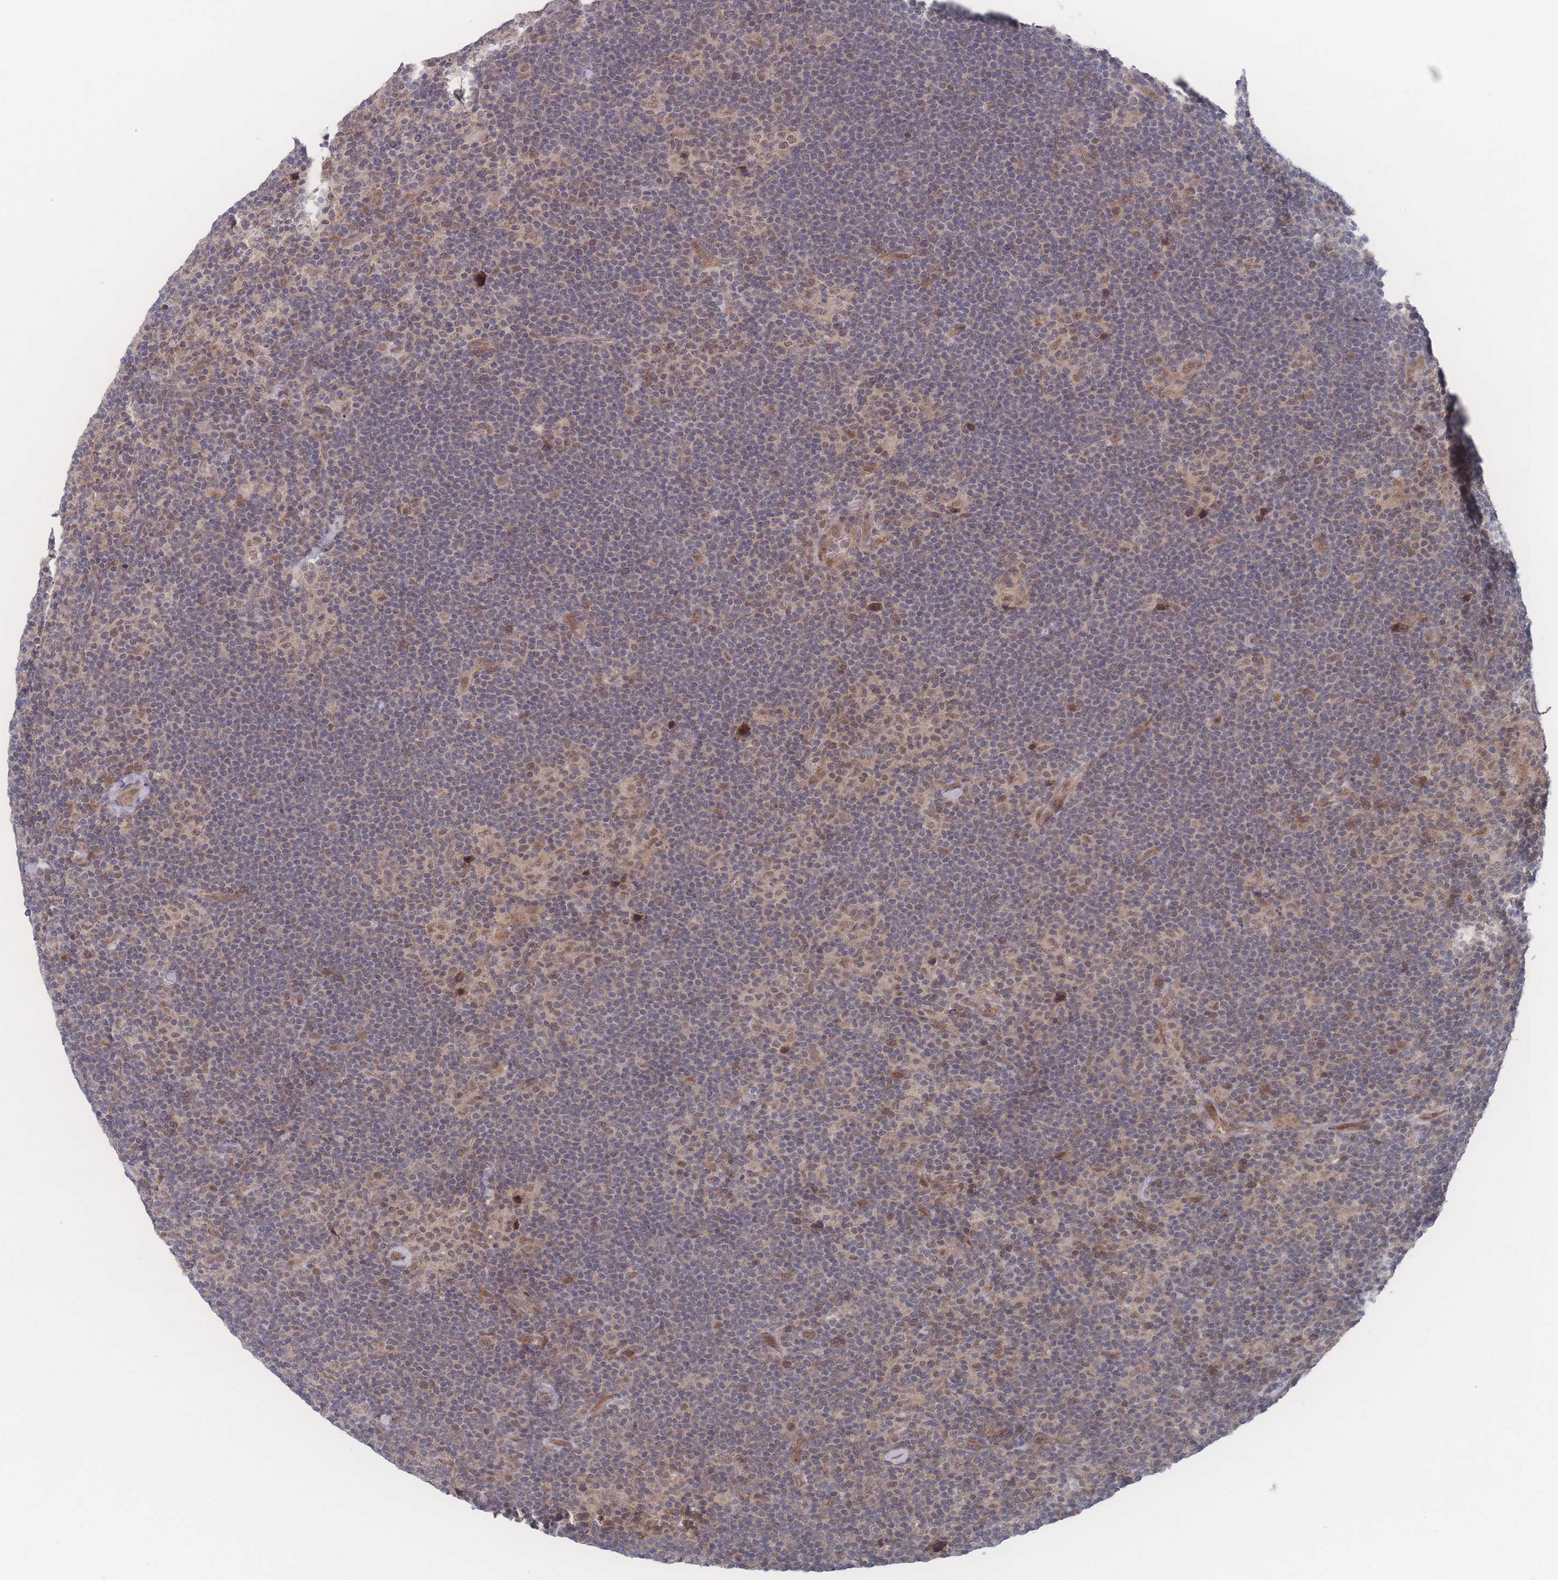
{"staining": {"intensity": "moderate", "quantity": "25%-75%", "location": "nuclear"}, "tissue": "lymphoma", "cell_type": "Tumor cells", "image_type": "cancer", "snomed": [{"axis": "morphology", "description": "Hodgkin's disease, NOS"}, {"axis": "topography", "description": "Lymph node"}], "caption": "Human Hodgkin's disease stained with a protein marker reveals moderate staining in tumor cells.", "gene": "NBEAL1", "patient": {"sex": "female", "age": 57}}